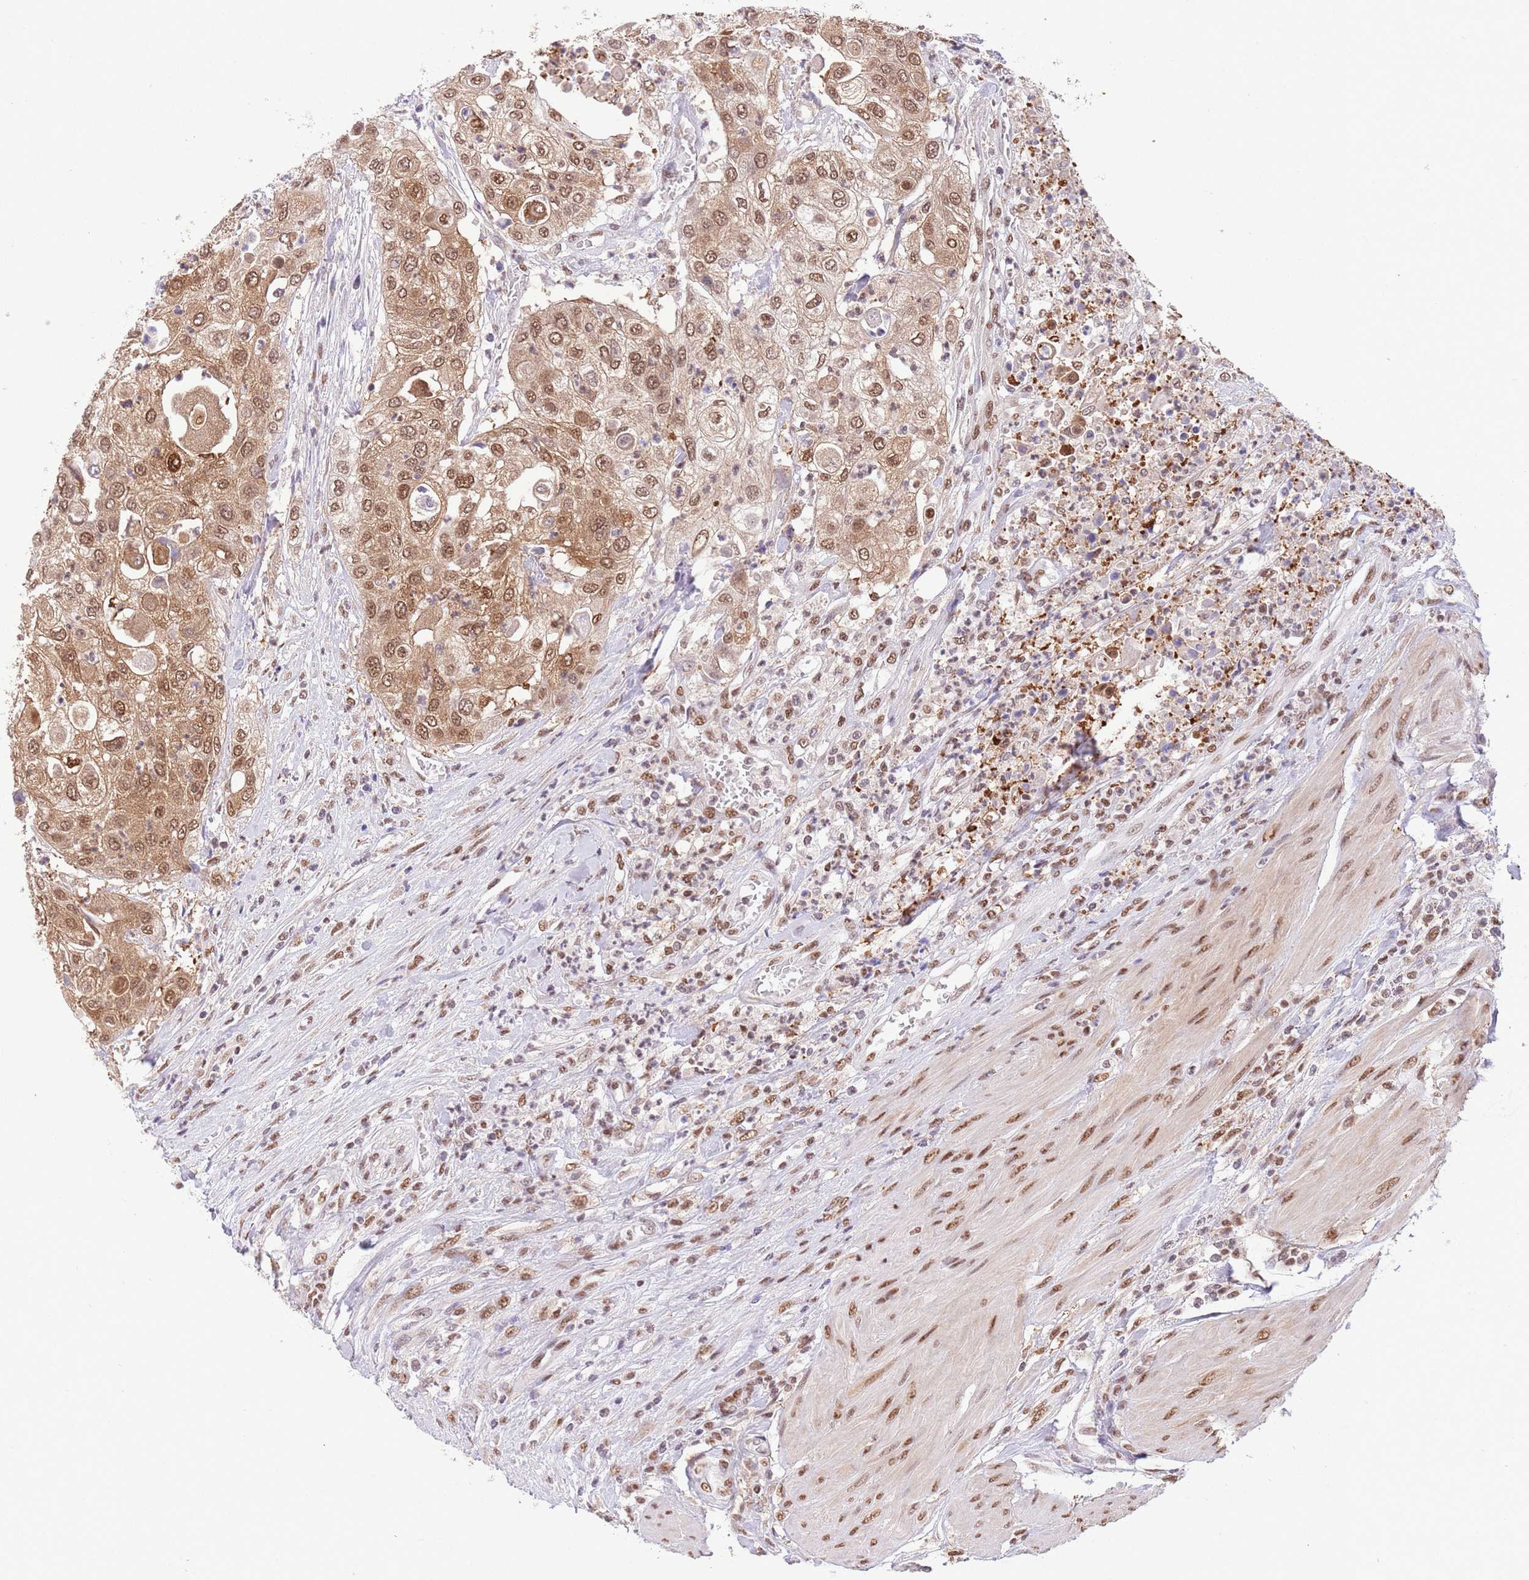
{"staining": {"intensity": "moderate", "quantity": ">75%", "location": "cytoplasmic/membranous,nuclear"}, "tissue": "urothelial cancer", "cell_type": "Tumor cells", "image_type": "cancer", "snomed": [{"axis": "morphology", "description": "Urothelial carcinoma, High grade"}, {"axis": "topography", "description": "Urinary bladder"}], "caption": "A micrograph of human high-grade urothelial carcinoma stained for a protein reveals moderate cytoplasmic/membranous and nuclear brown staining in tumor cells.", "gene": "TRIM32", "patient": {"sex": "female", "age": 79}}